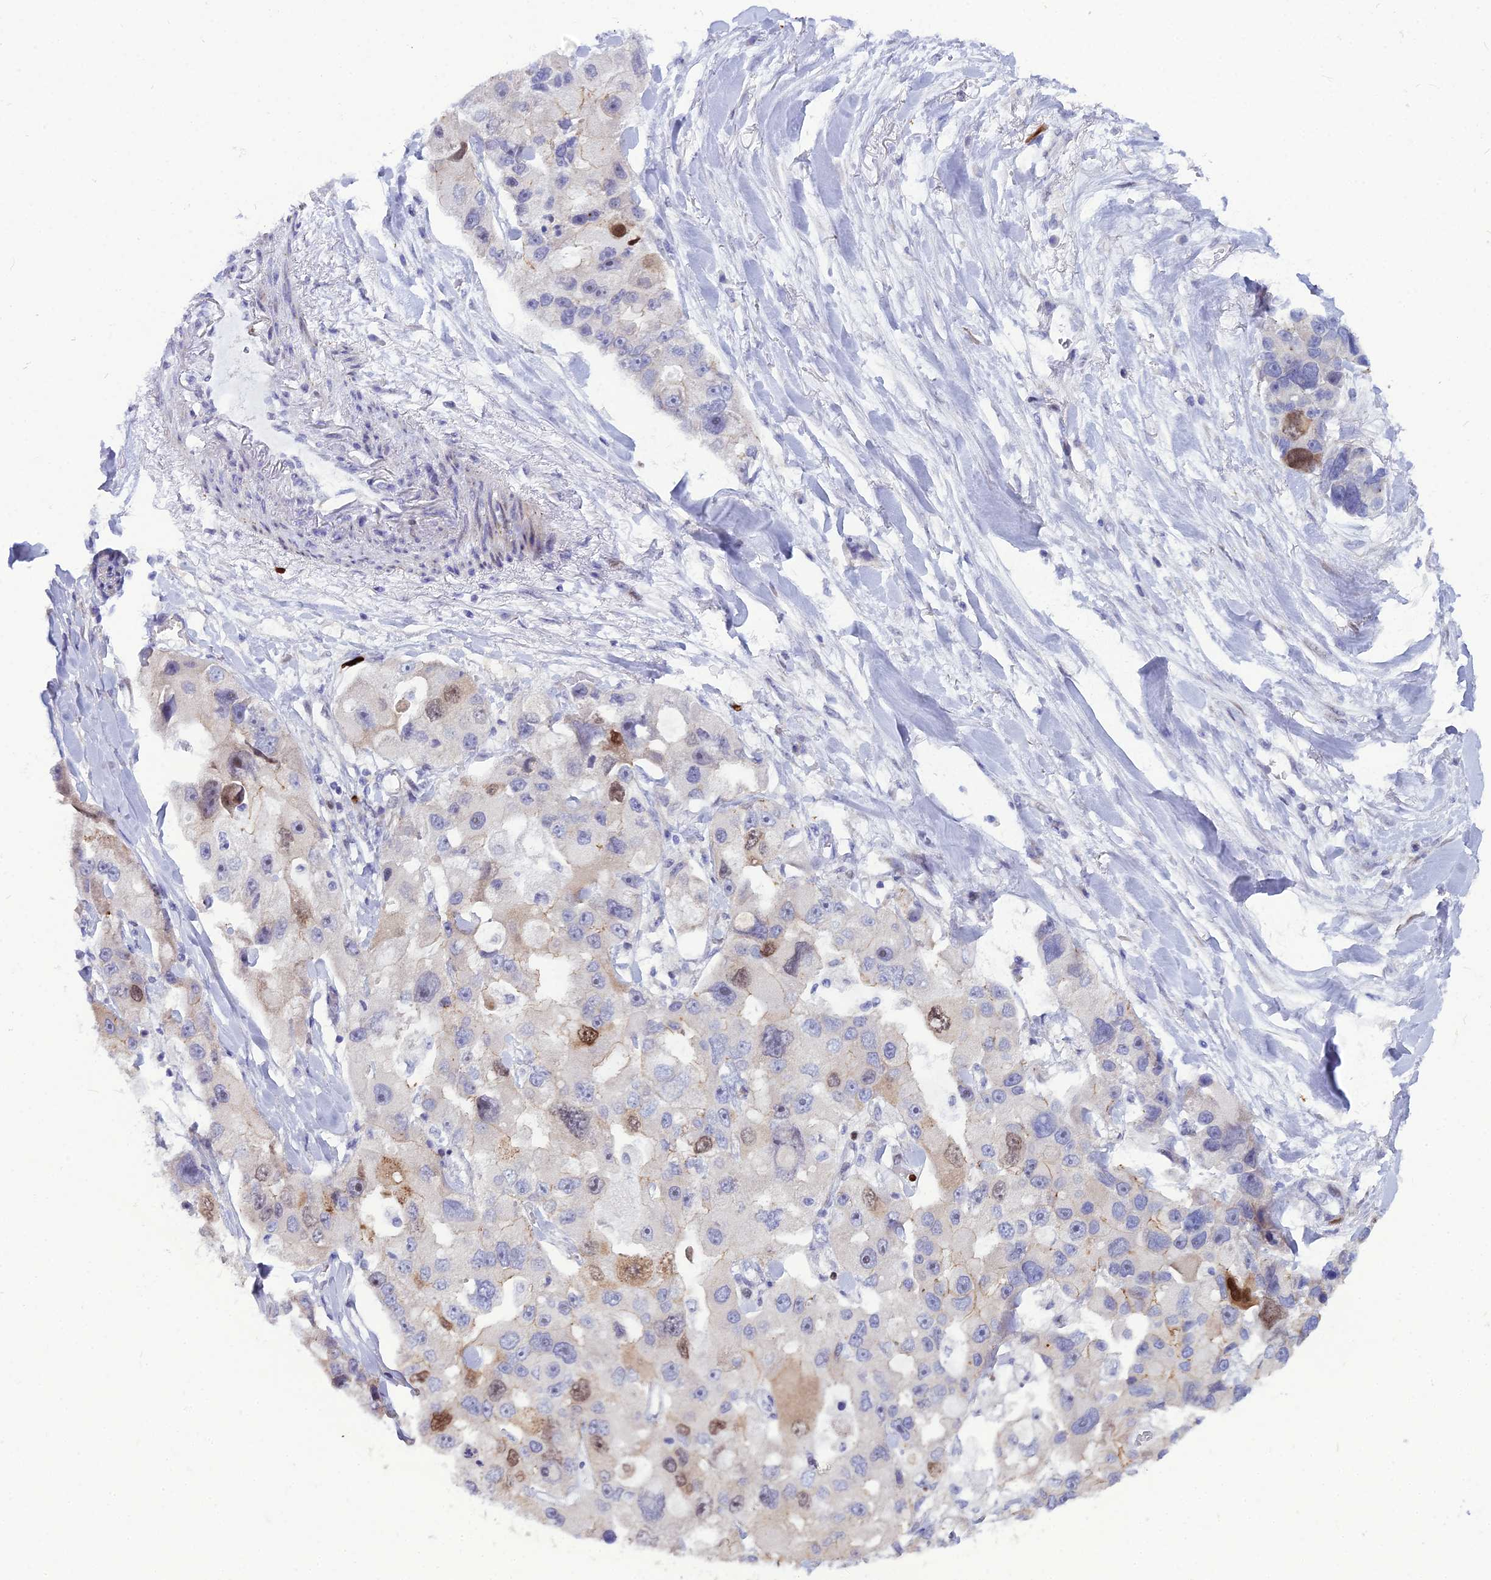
{"staining": {"intensity": "moderate", "quantity": "<25%", "location": "nuclear"}, "tissue": "lung cancer", "cell_type": "Tumor cells", "image_type": "cancer", "snomed": [{"axis": "morphology", "description": "Adenocarcinoma, NOS"}, {"axis": "topography", "description": "Lung"}], "caption": "Immunohistochemical staining of adenocarcinoma (lung) exhibits moderate nuclear protein expression in approximately <25% of tumor cells.", "gene": "NUSAP1", "patient": {"sex": "female", "age": 54}}